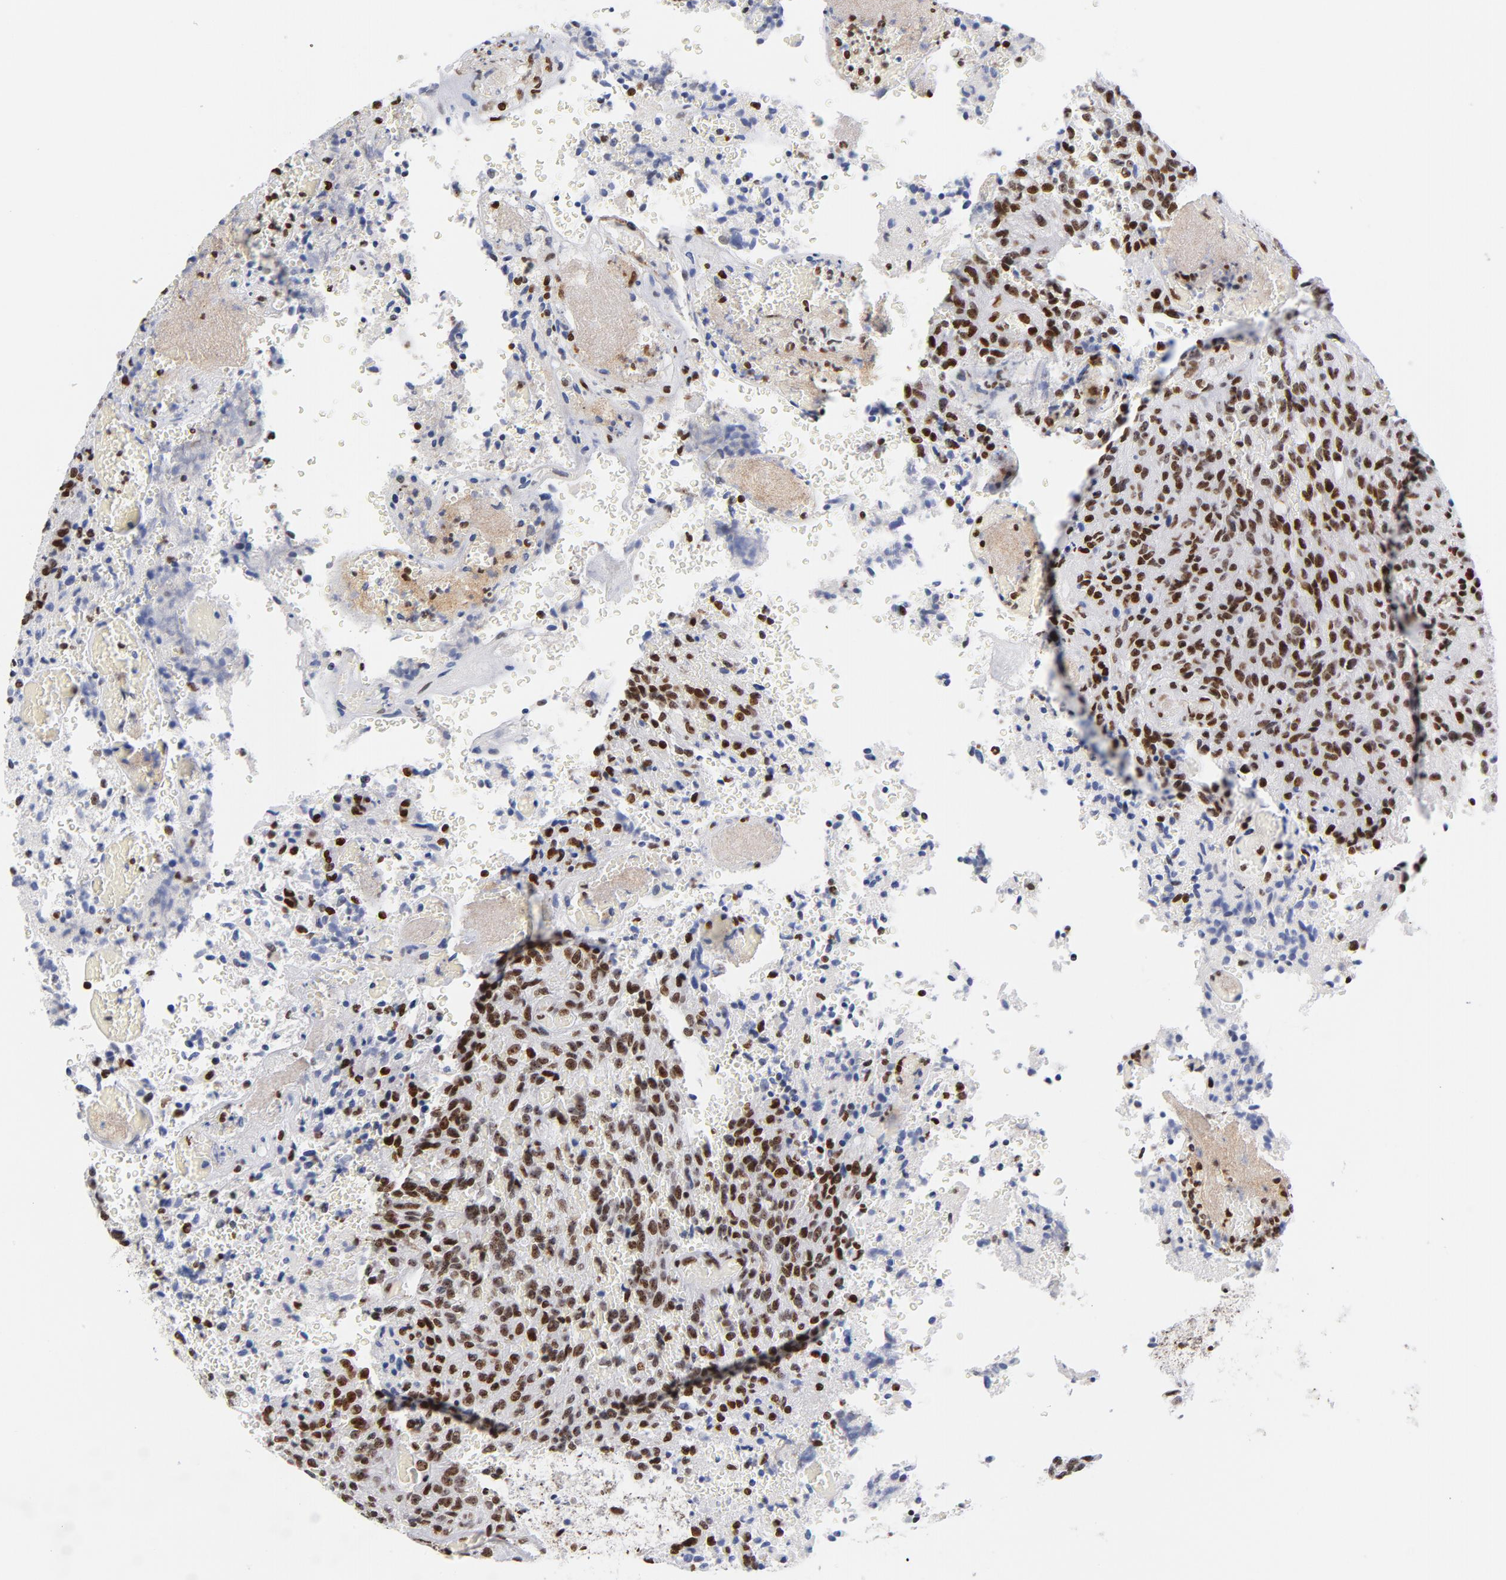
{"staining": {"intensity": "moderate", "quantity": ">75%", "location": "nuclear"}, "tissue": "glioma", "cell_type": "Tumor cells", "image_type": "cancer", "snomed": [{"axis": "morphology", "description": "Normal tissue, NOS"}, {"axis": "morphology", "description": "Glioma, malignant, High grade"}, {"axis": "topography", "description": "Cerebral cortex"}], "caption": "A histopathology image of glioma stained for a protein displays moderate nuclear brown staining in tumor cells. The staining was performed using DAB (3,3'-diaminobenzidine), with brown indicating positive protein expression. Nuclei are stained blue with hematoxylin.", "gene": "TOP2B", "patient": {"sex": "male", "age": 56}}